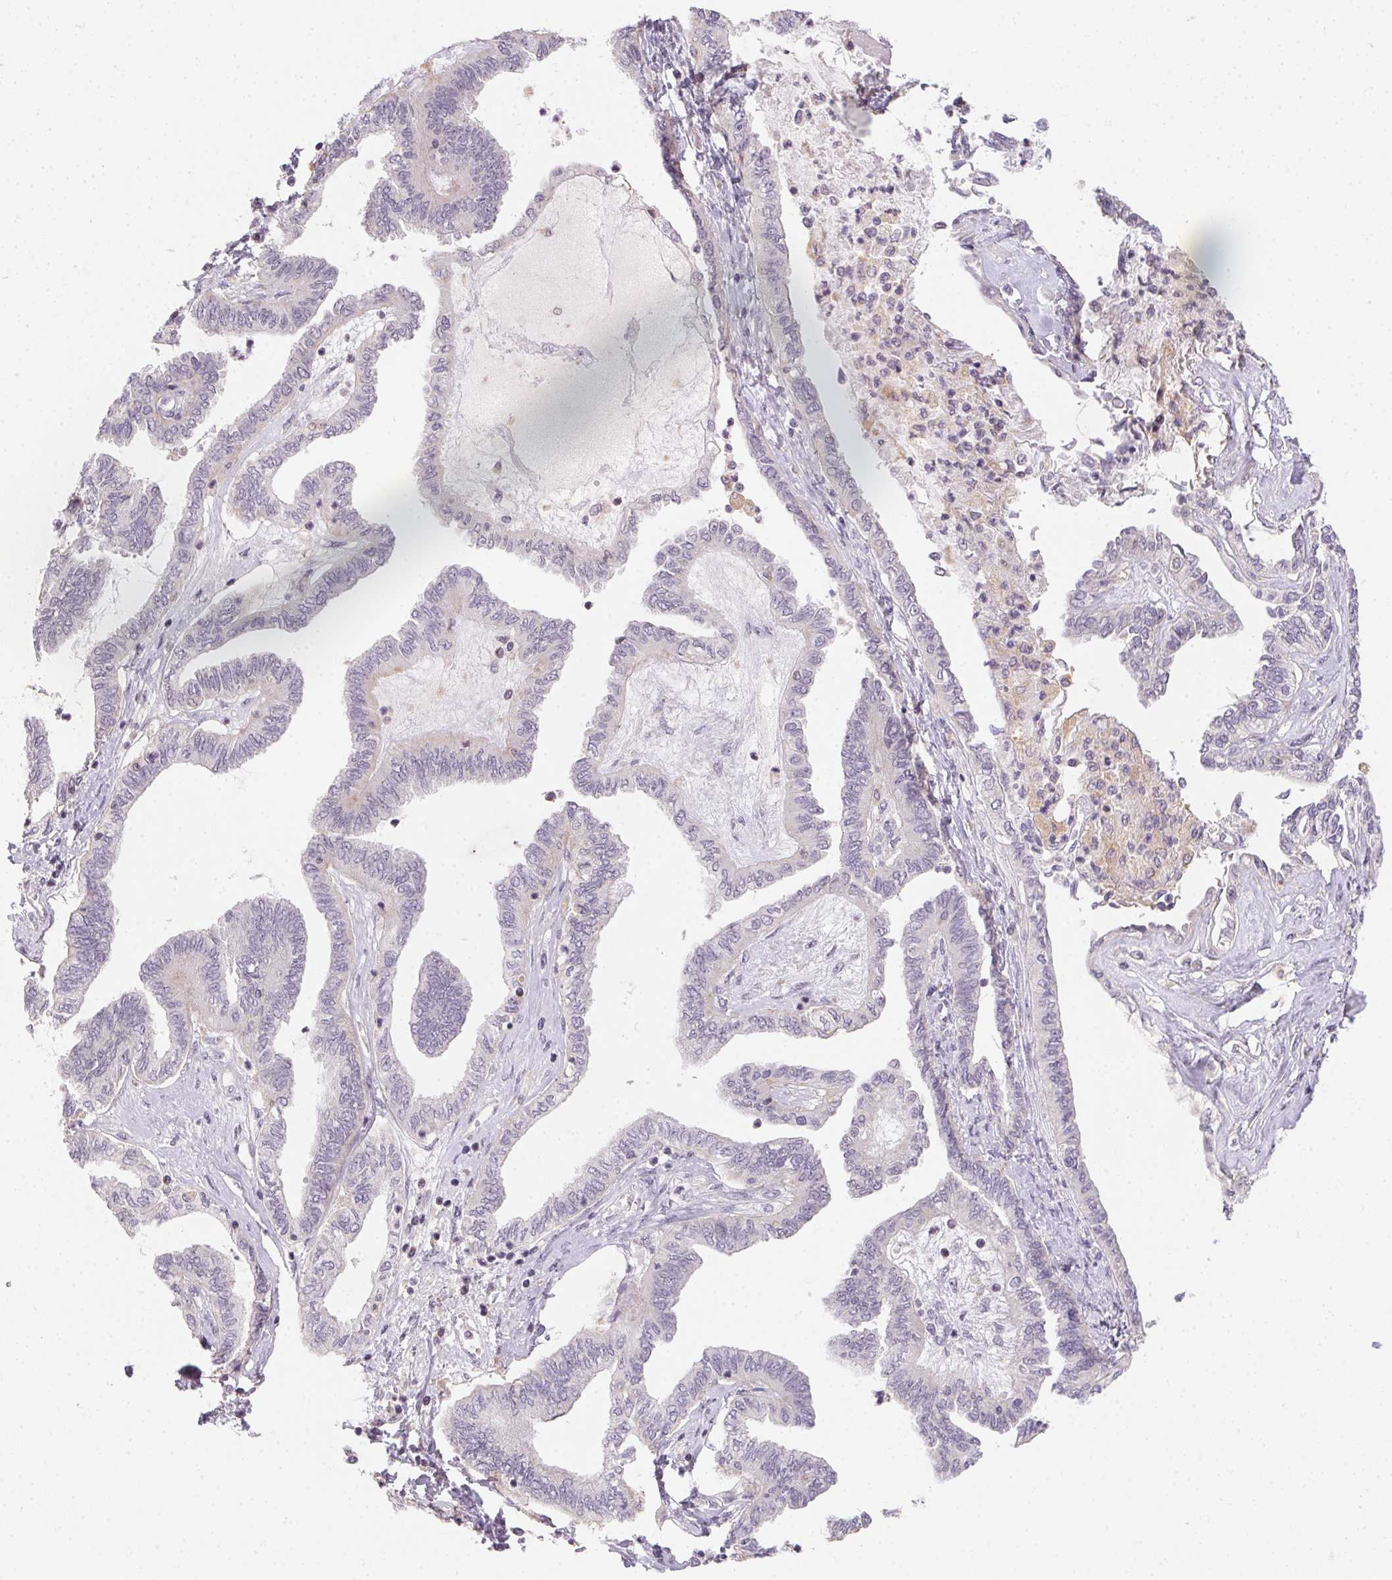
{"staining": {"intensity": "negative", "quantity": "none", "location": "none"}, "tissue": "ovarian cancer", "cell_type": "Tumor cells", "image_type": "cancer", "snomed": [{"axis": "morphology", "description": "Carcinoma, endometroid"}, {"axis": "topography", "description": "Ovary"}], "caption": "An immunohistochemistry (IHC) micrograph of ovarian cancer (endometroid carcinoma) is shown. There is no staining in tumor cells of ovarian cancer (endometroid carcinoma). (Stains: DAB (3,3'-diaminobenzidine) IHC with hematoxylin counter stain, Microscopy: brightfield microscopy at high magnification).", "gene": "SLC6A18", "patient": {"sex": "female", "age": 70}}